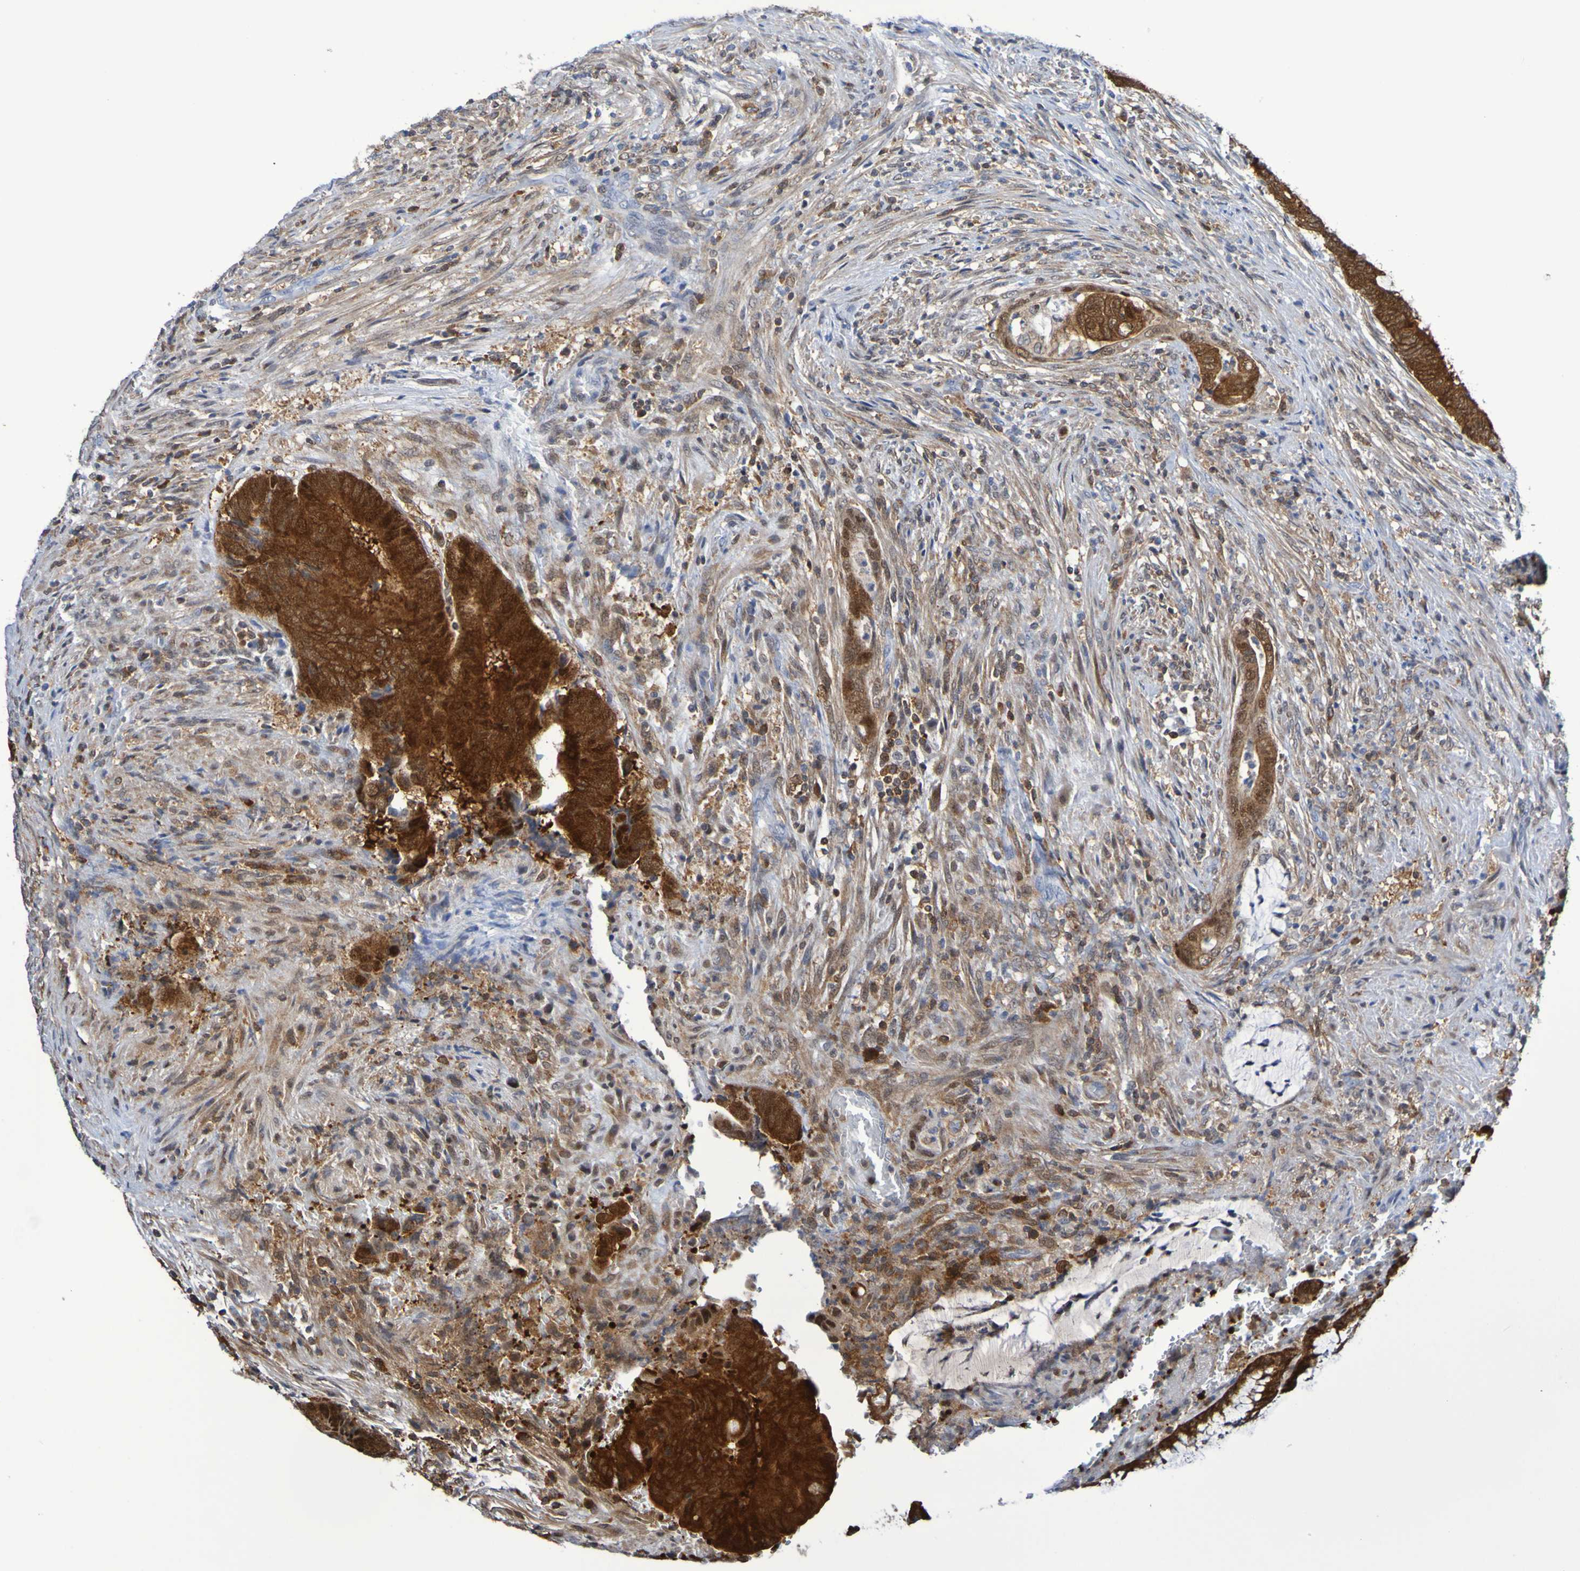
{"staining": {"intensity": "strong", "quantity": ">75%", "location": "cytoplasmic/membranous"}, "tissue": "colorectal cancer", "cell_type": "Tumor cells", "image_type": "cancer", "snomed": [{"axis": "morphology", "description": "Normal tissue, NOS"}, {"axis": "morphology", "description": "Adenocarcinoma, NOS"}, {"axis": "topography", "description": "Rectum"}, {"axis": "topography", "description": "Peripheral nerve tissue"}], "caption": "Adenocarcinoma (colorectal) tissue shows strong cytoplasmic/membranous staining in about >75% of tumor cells, visualized by immunohistochemistry.", "gene": "ATIC", "patient": {"sex": "male", "age": 92}}